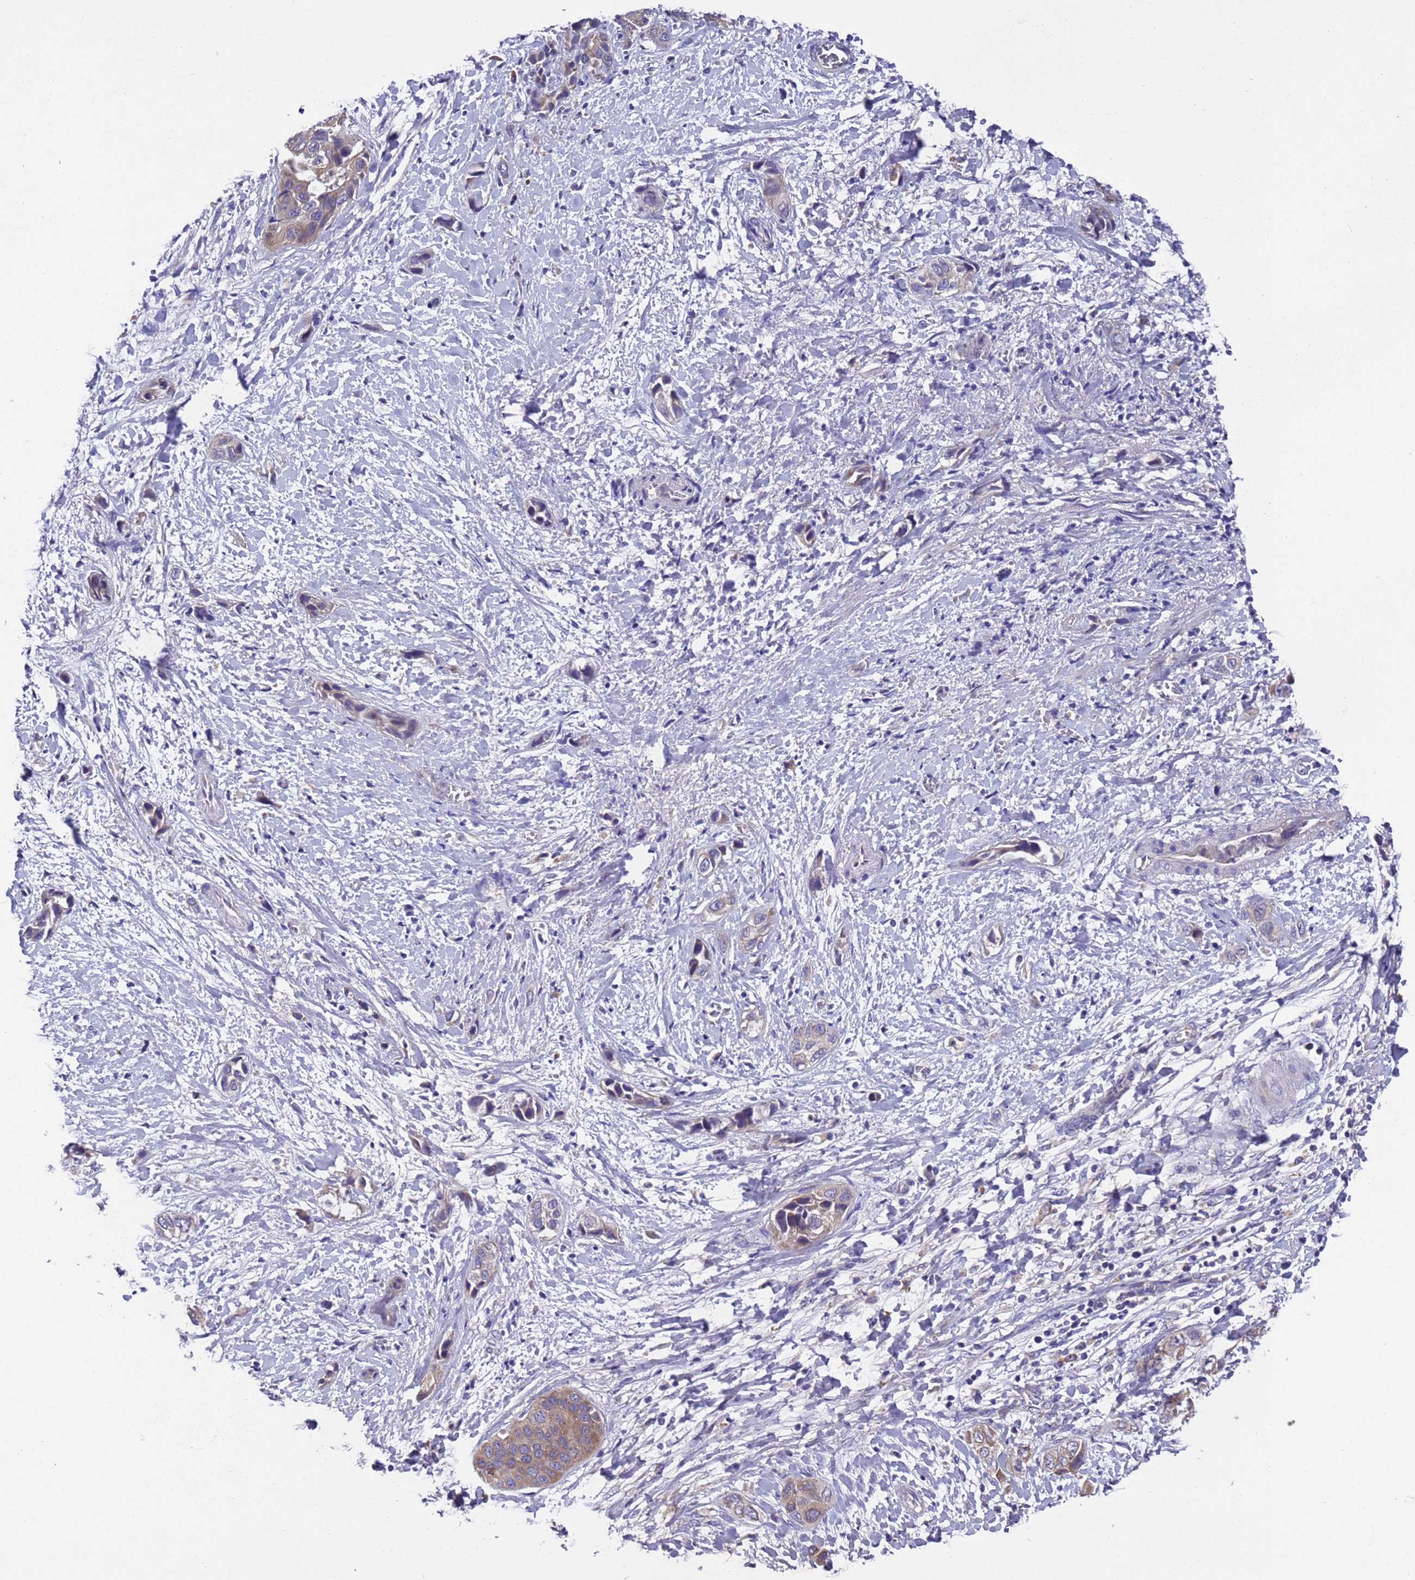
{"staining": {"intensity": "weak", "quantity": "25%-75%", "location": "cytoplasmic/membranous"}, "tissue": "liver cancer", "cell_type": "Tumor cells", "image_type": "cancer", "snomed": [{"axis": "morphology", "description": "Cholangiocarcinoma"}, {"axis": "topography", "description": "Liver"}], "caption": "High-magnification brightfield microscopy of liver cholangiocarcinoma stained with DAB (brown) and counterstained with hematoxylin (blue). tumor cells exhibit weak cytoplasmic/membranous staining is identified in approximately25%-75% of cells.", "gene": "DCAF12L2", "patient": {"sex": "female", "age": 52}}